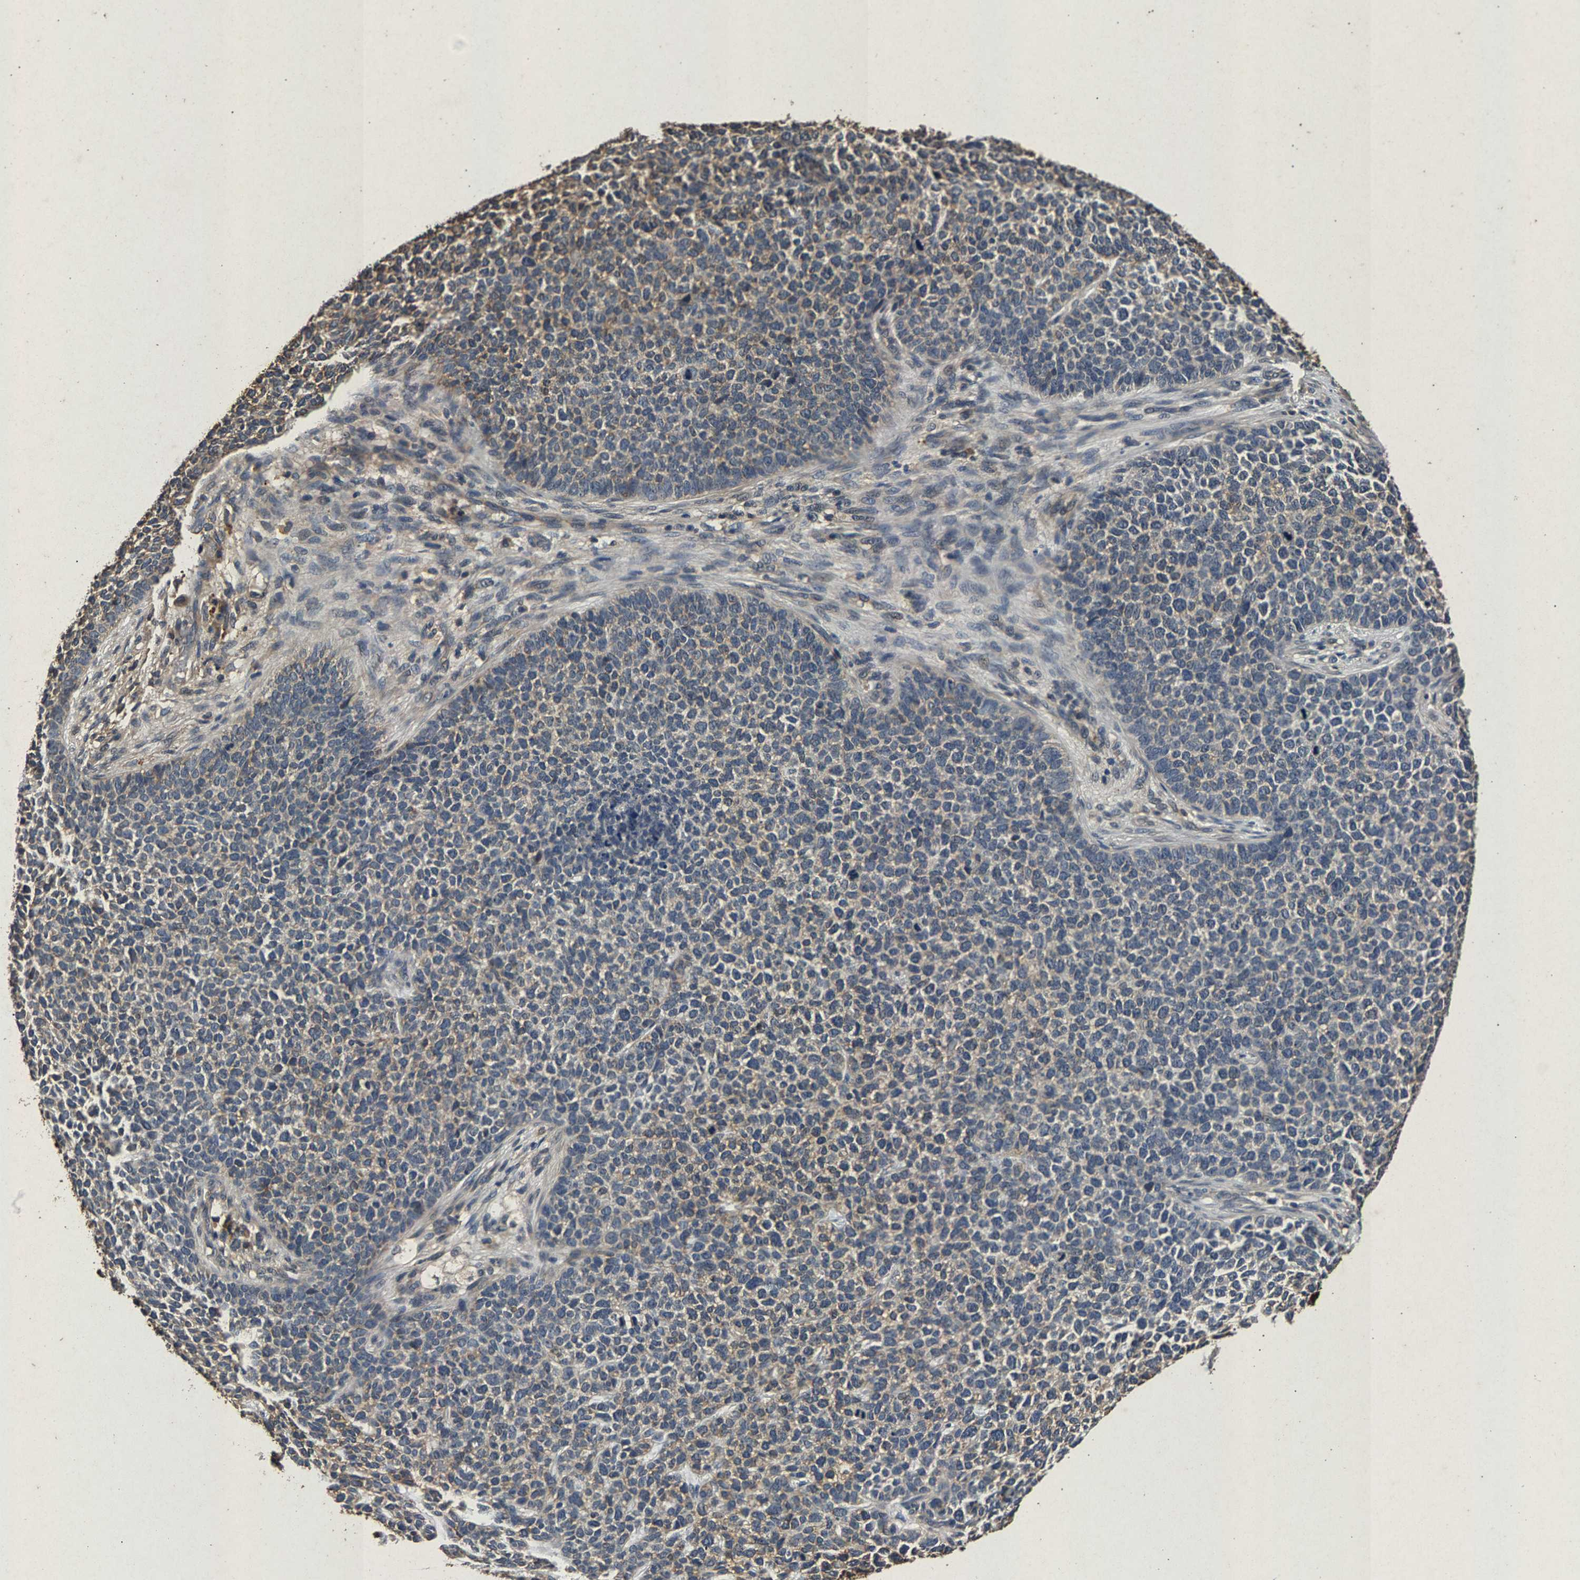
{"staining": {"intensity": "weak", "quantity": "<25%", "location": "cytoplasmic/membranous"}, "tissue": "skin cancer", "cell_type": "Tumor cells", "image_type": "cancer", "snomed": [{"axis": "morphology", "description": "Basal cell carcinoma"}, {"axis": "topography", "description": "Skin"}], "caption": "The histopathology image shows no significant positivity in tumor cells of basal cell carcinoma (skin).", "gene": "PPP1CC", "patient": {"sex": "female", "age": 84}}